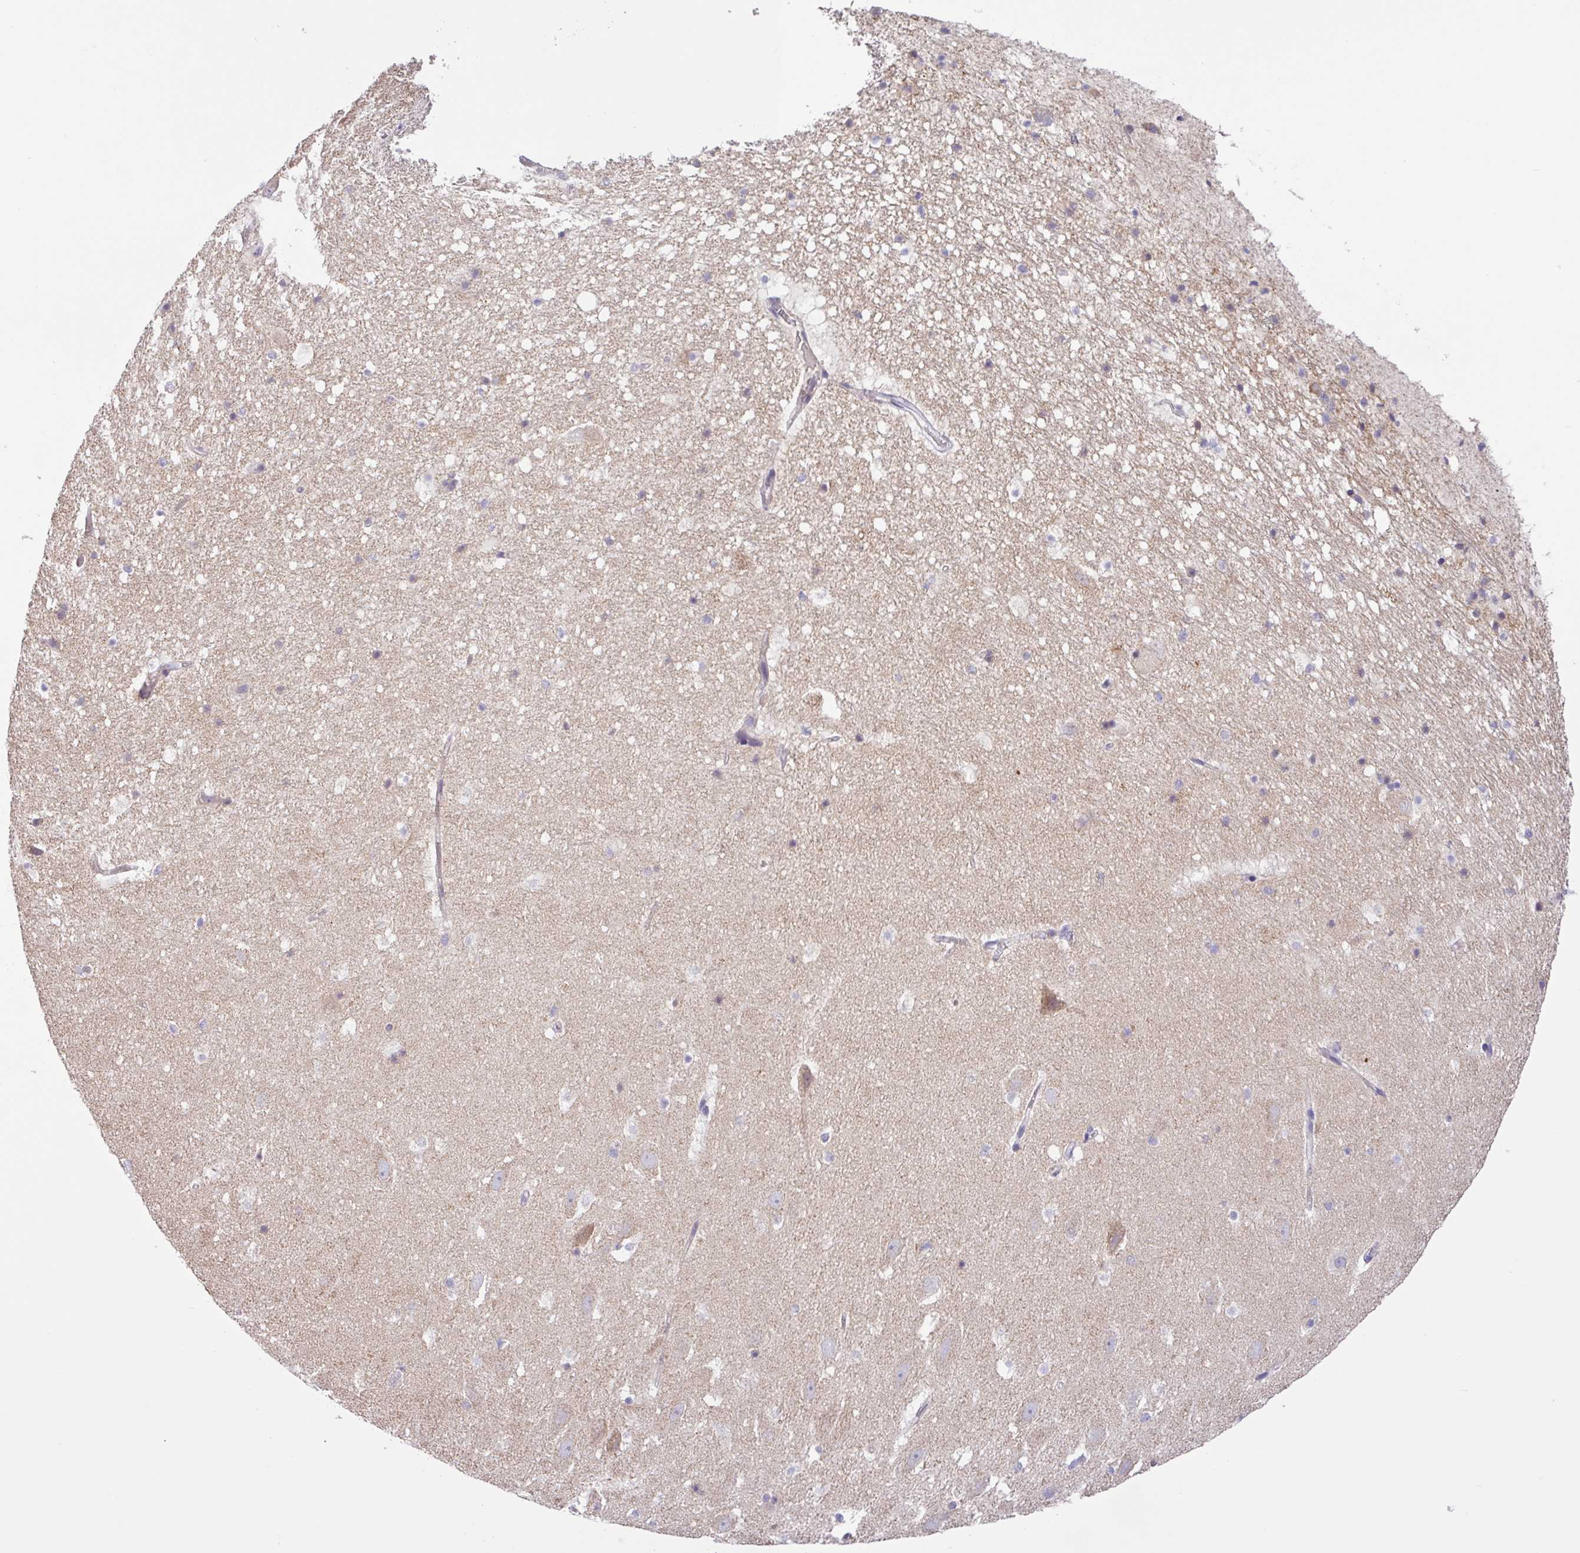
{"staining": {"intensity": "weak", "quantity": "<25%", "location": "cytoplasmic/membranous"}, "tissue": "hippocampus", "cell_type": "Glial cells", "image_type": "normal", "snomed": [{"axis": "morphology", "description": "Normal tissue, NOS"}, {"axis": "topography", "description": "Hippocampus"}], "caption": "Immunohistochemistry histopathology image of normal hippocampus: human hippocampus stained with DAB (3,3'-diaminobenzidine) demonstrates no significant protein staining in glial cells.", "gene": "SFTPB", "patient": {"sex": "male", "age": 37}}